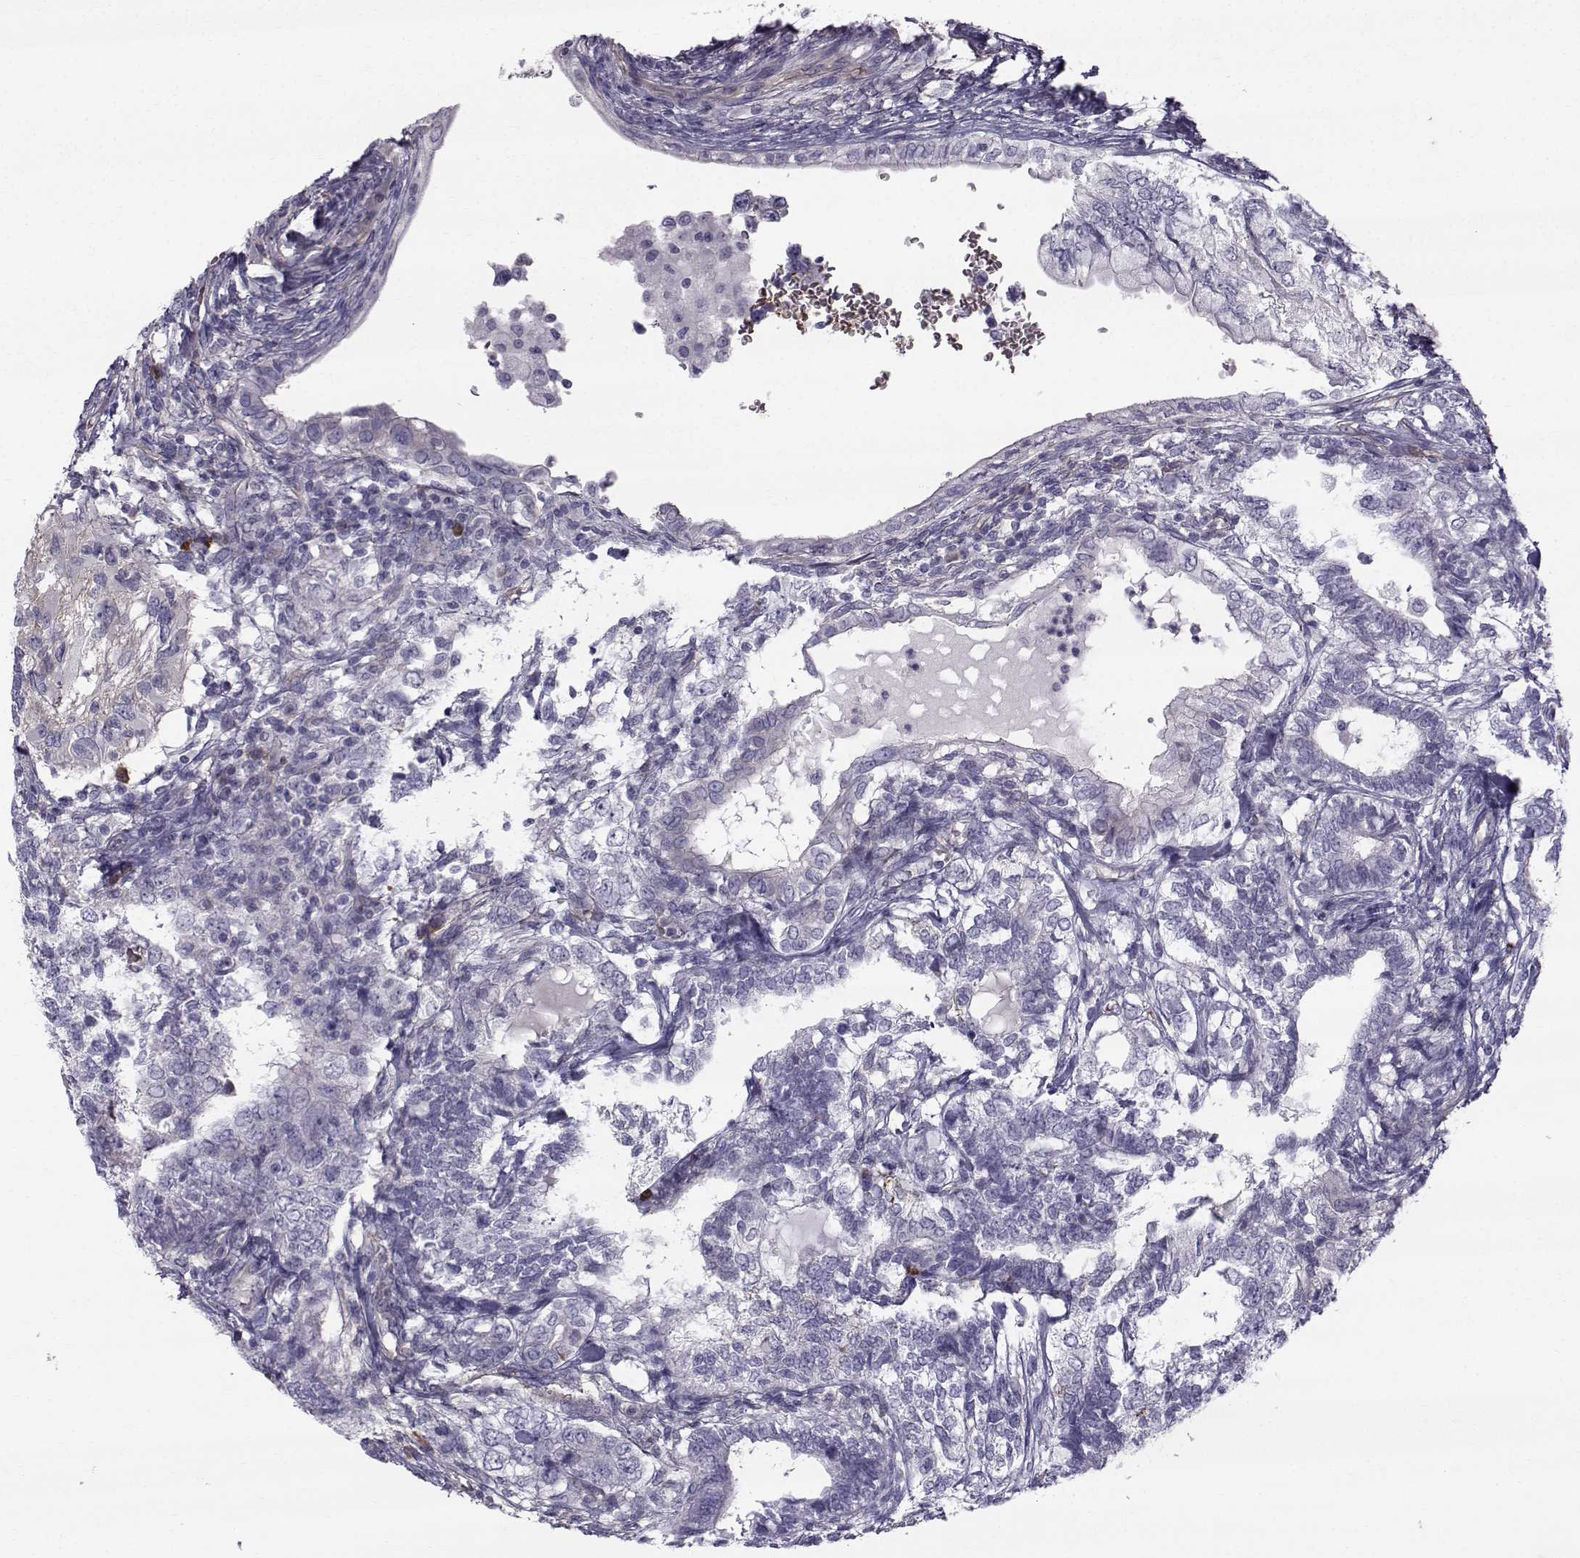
{"staining": {"intensity": "strong", "quantity": "<25%", "location": "cytoplasmic/membranous"}, "tissue": "testis cancer", "cell_type": "Tumor cells", "image_type": "cancer", "snomed": [{"axis": "morphology", "description": "Seminoma, NOS"}, {"axis": "morphology", "description": "Carcinoma, Embryonal, NOS"}, {"axis": "topography", "description": "Testis"}], "caption": "Immunohistochemical staining of testis cancer demonstrates medium levels of strong cytoplasmic/membranous expression in about <25% of tumor cells.", "gene": "QPCT", "patient": {"sex": "male", "age": 41}}